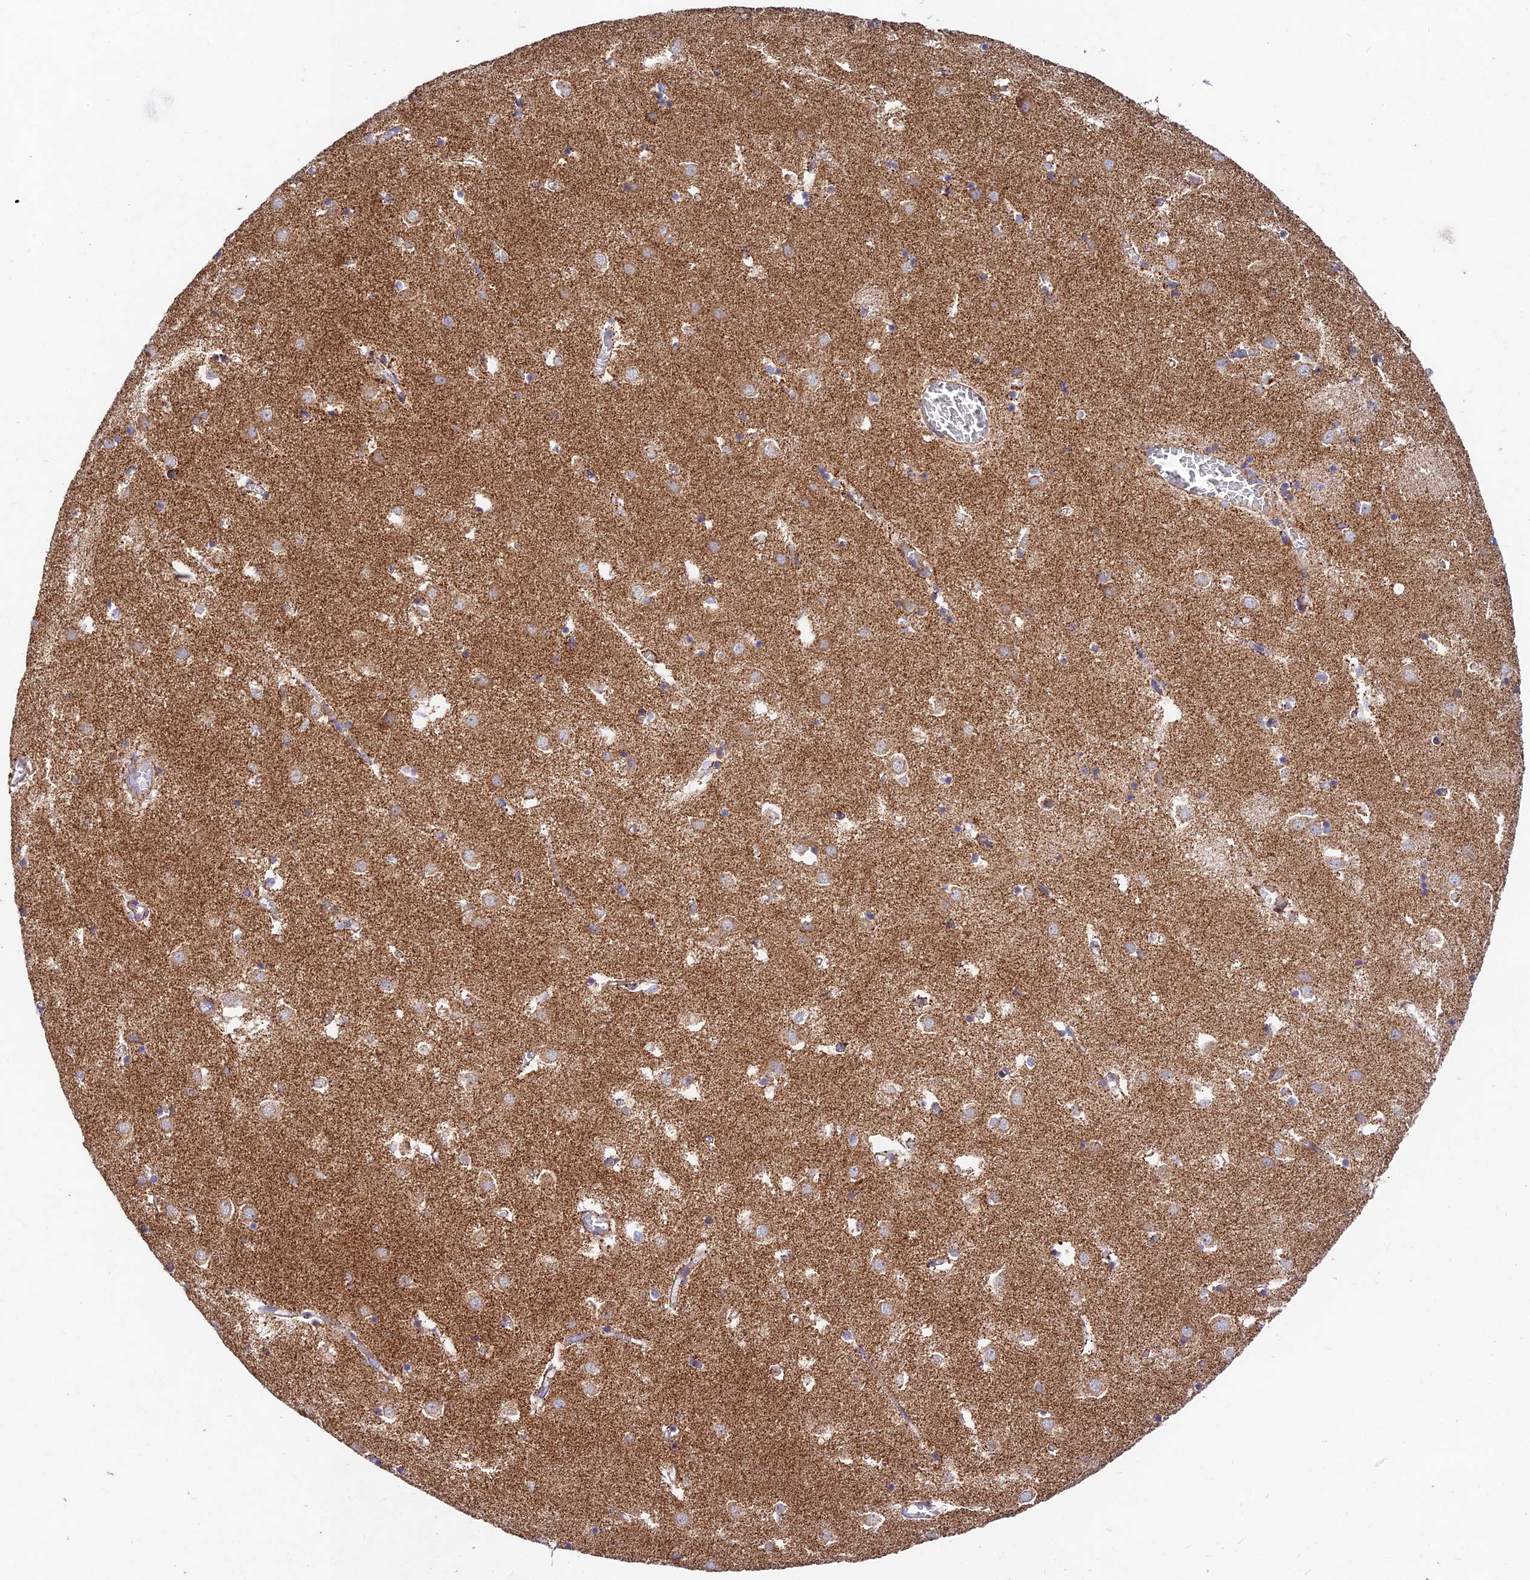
{"staining": {"intensity": "moderate", "quantity": "<25%", "location": "cytoplasmic/membranous"}, "tissue": "caudate", "cell_type": "Glial cells", "image_type": "normal", "snomed": [{"axis": "morphology", "description": "Normal tissue, NOS"}, {"axis": "topography", "description": "Lateral ventricle wall"}], "caption": "Immunohistochemistry histopathology image of unremarkable caudate: caudate stained using IHC reveals low levels of moderate protein expression localized specifically in the cytoplasmic/membranous of glial cells, appearing as a cytoplasmic/membranous brown color.", "gene": "KHDC3L", "patient": {"sex": "male", "age": 70}}